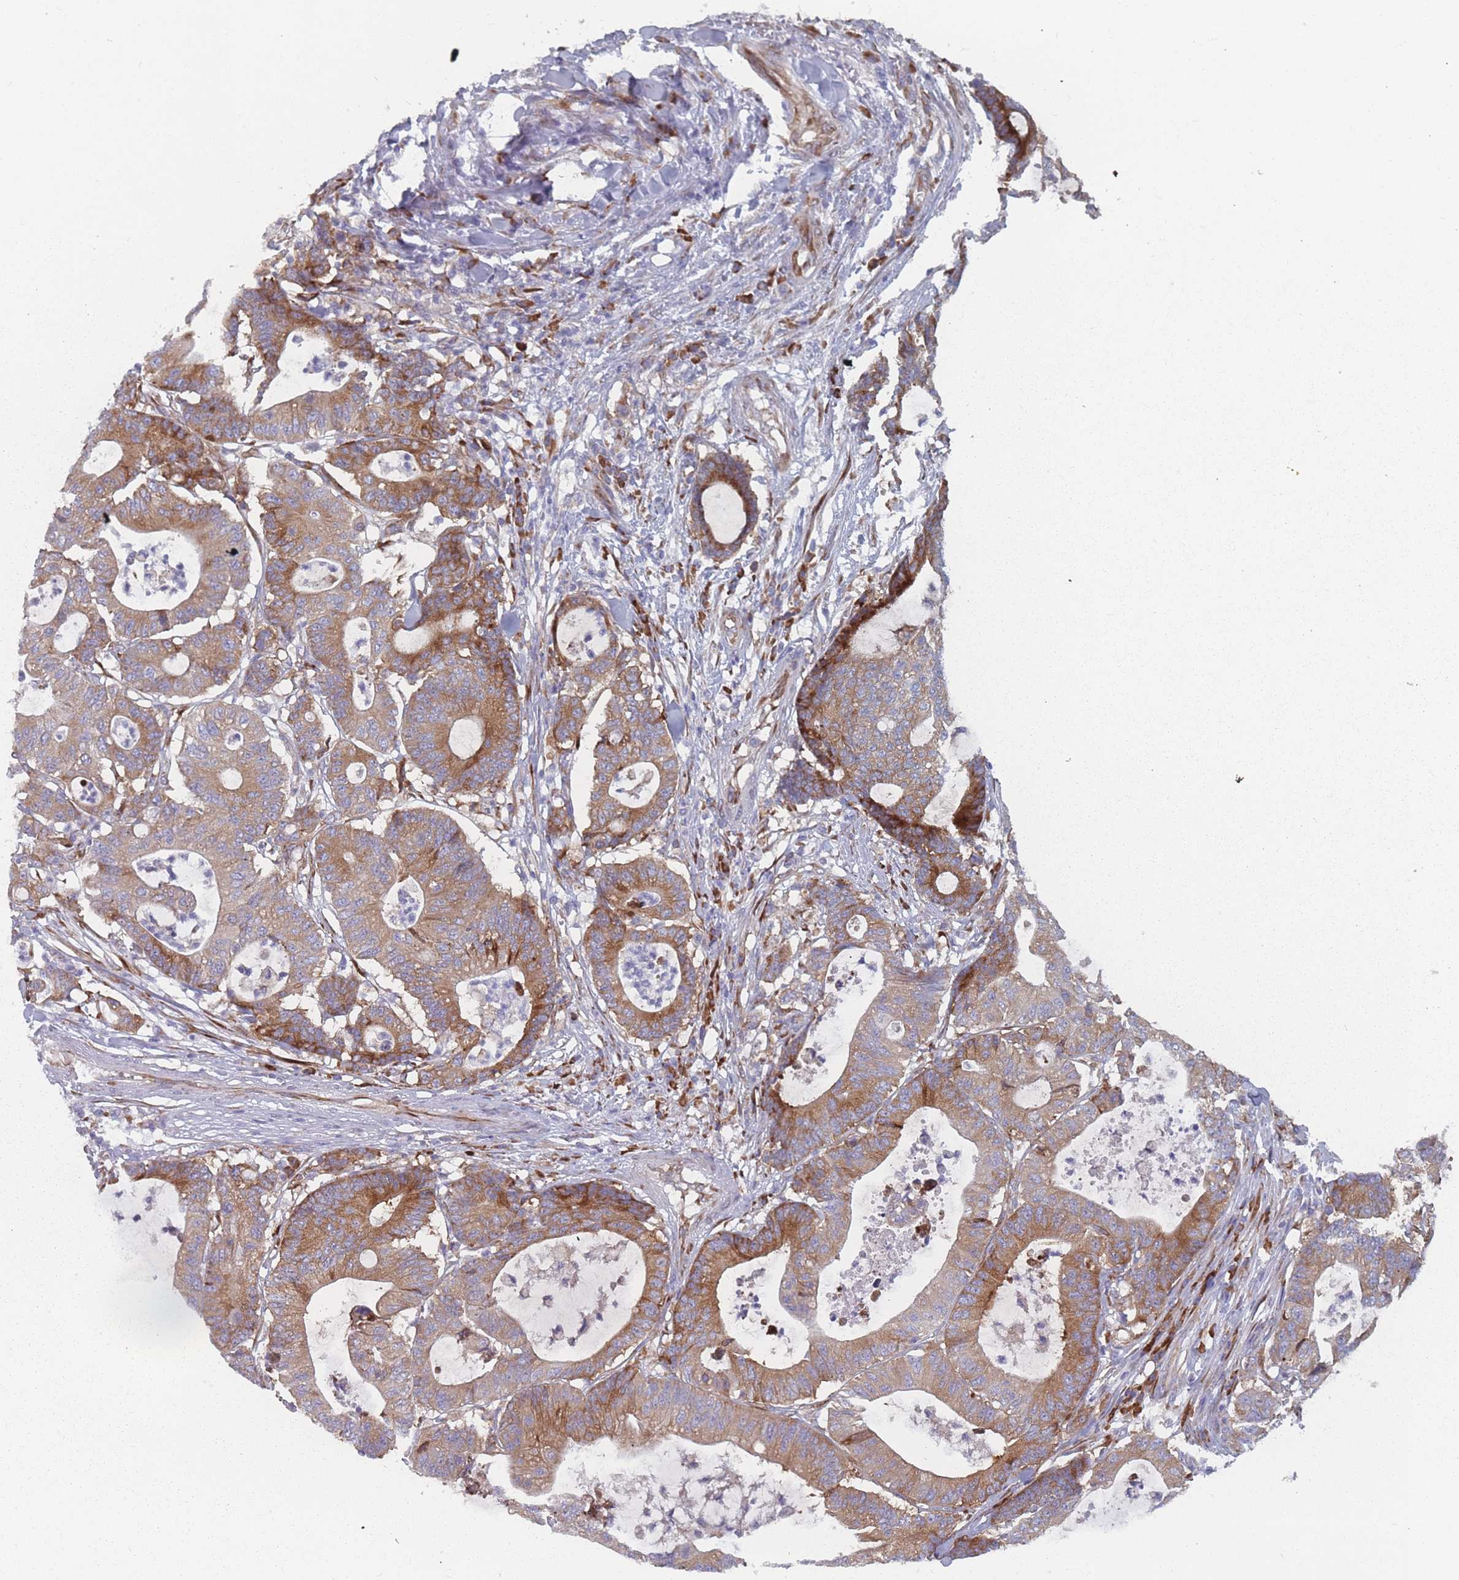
{"staining": {"intensity": "moderate", "quantity": ">75%", "location": "cytoplasmic/membranous"}, "tissue": "colorectal cancer", "cell_type": "Tumor cells", "image_type": "cancer", "snomed": [{"axis": "morphology", "description": "Adenocarcinoma, NOS"}, {"axis": "topography", "description": "Colon"}], "caption": "There is medium levels of moderate cytoplasmic/membranous expression in tumor cells of adenocarcinoma (colorectal), as demonstrated by immunohistochemical staining (brown color).", "gene": "CACNG5", "patient": {"sex": "female", "age": 84}}